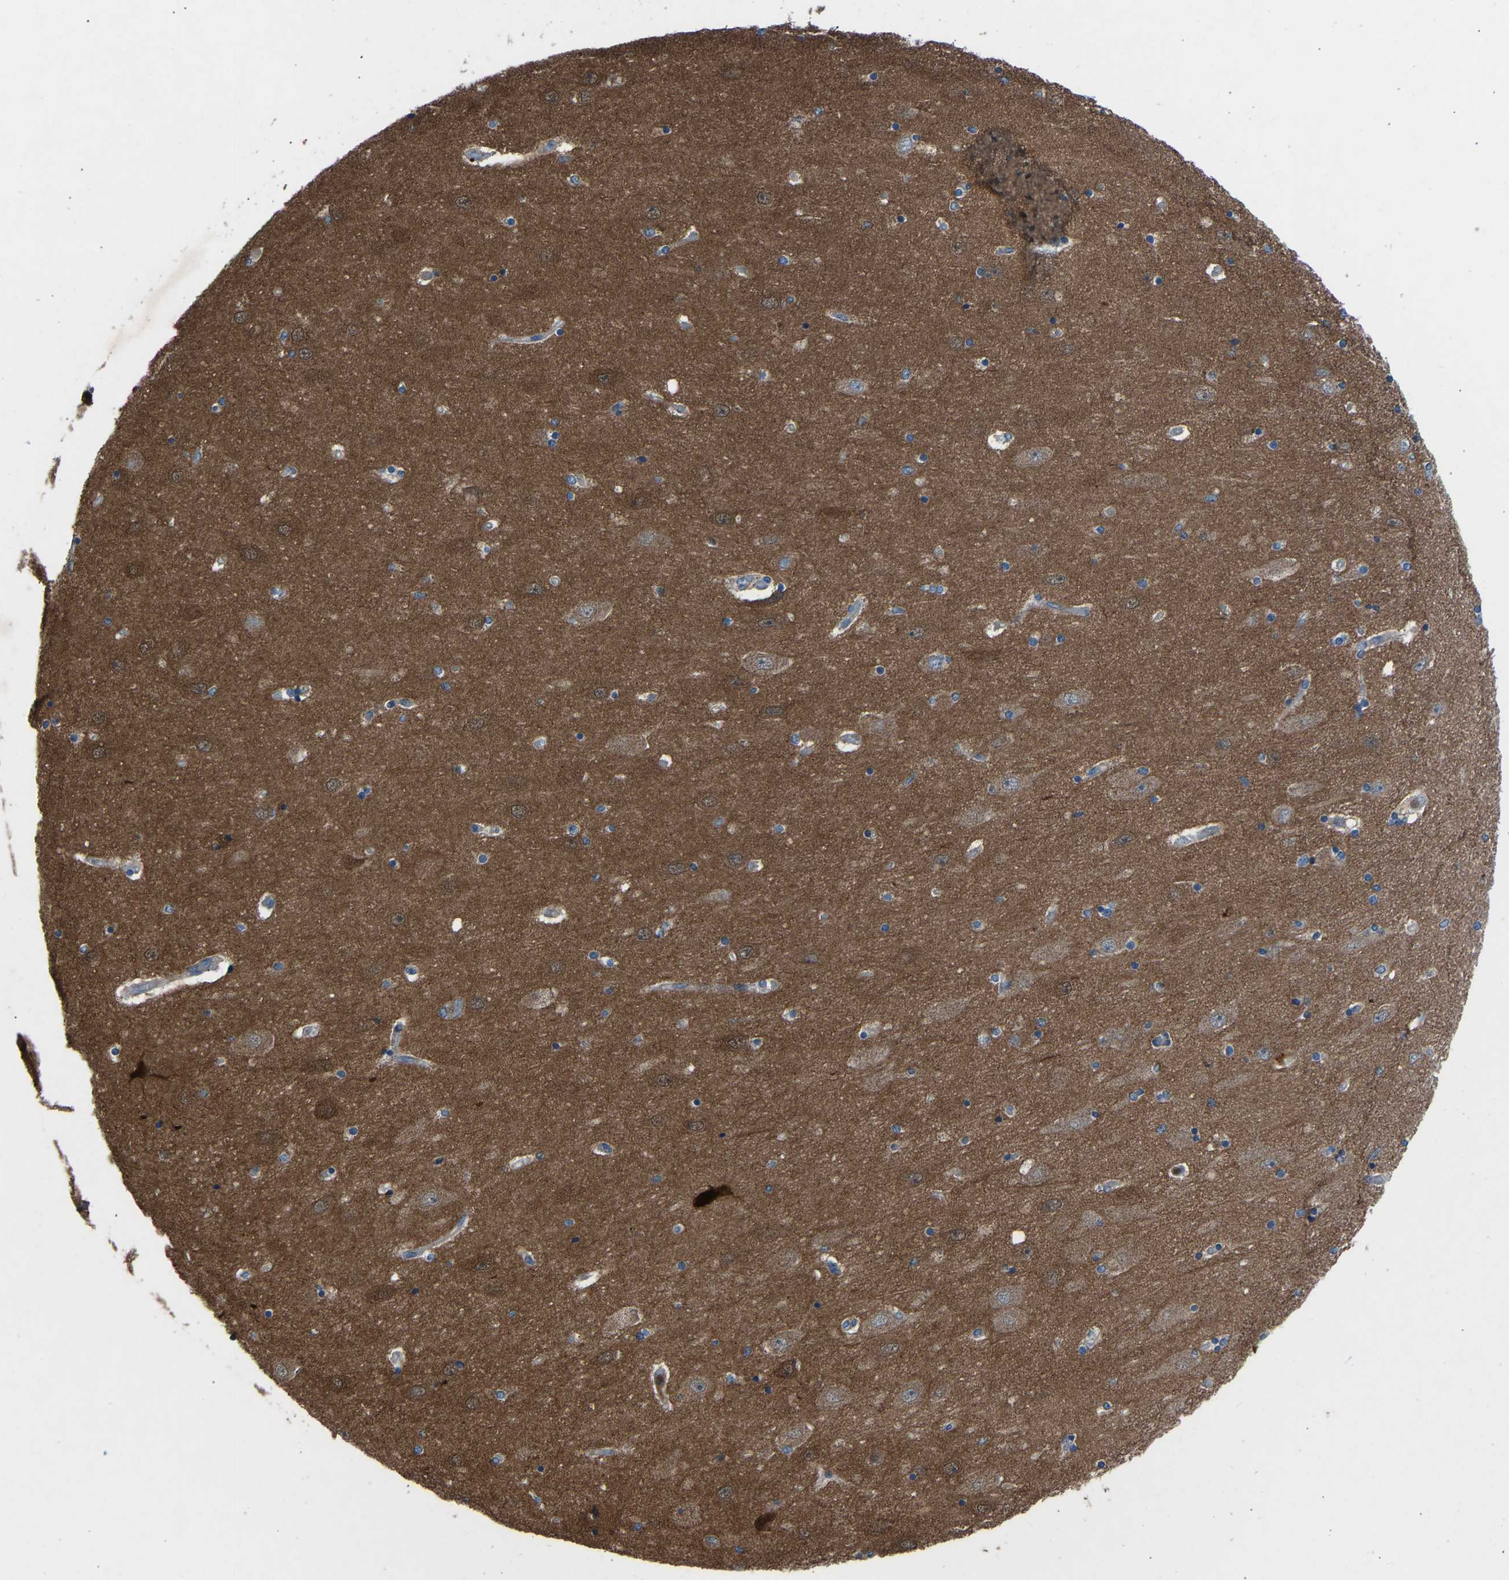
{"staining": {"intensity": "weak", "quantity": "25%-75%", "location": "cytoplasmic/membranous"}, "tissue": "hippocampus", "cell_type": "Glial cells", "image_type": "normal", "snomed": [{"axis": "morphology", "description": "Normal tissue, NOS"}, {"axis": "topography", "description": "Hippocampus"}], "caption": "An image showing weak cytoplasmic/membranous positivity in approximately 25%-75% of glial cells in unremarkable hippocampus, as visualized by brown immunohistochemical staining.", "gene": "GRK6", "patient": {"sex": "female", "age": 54}}